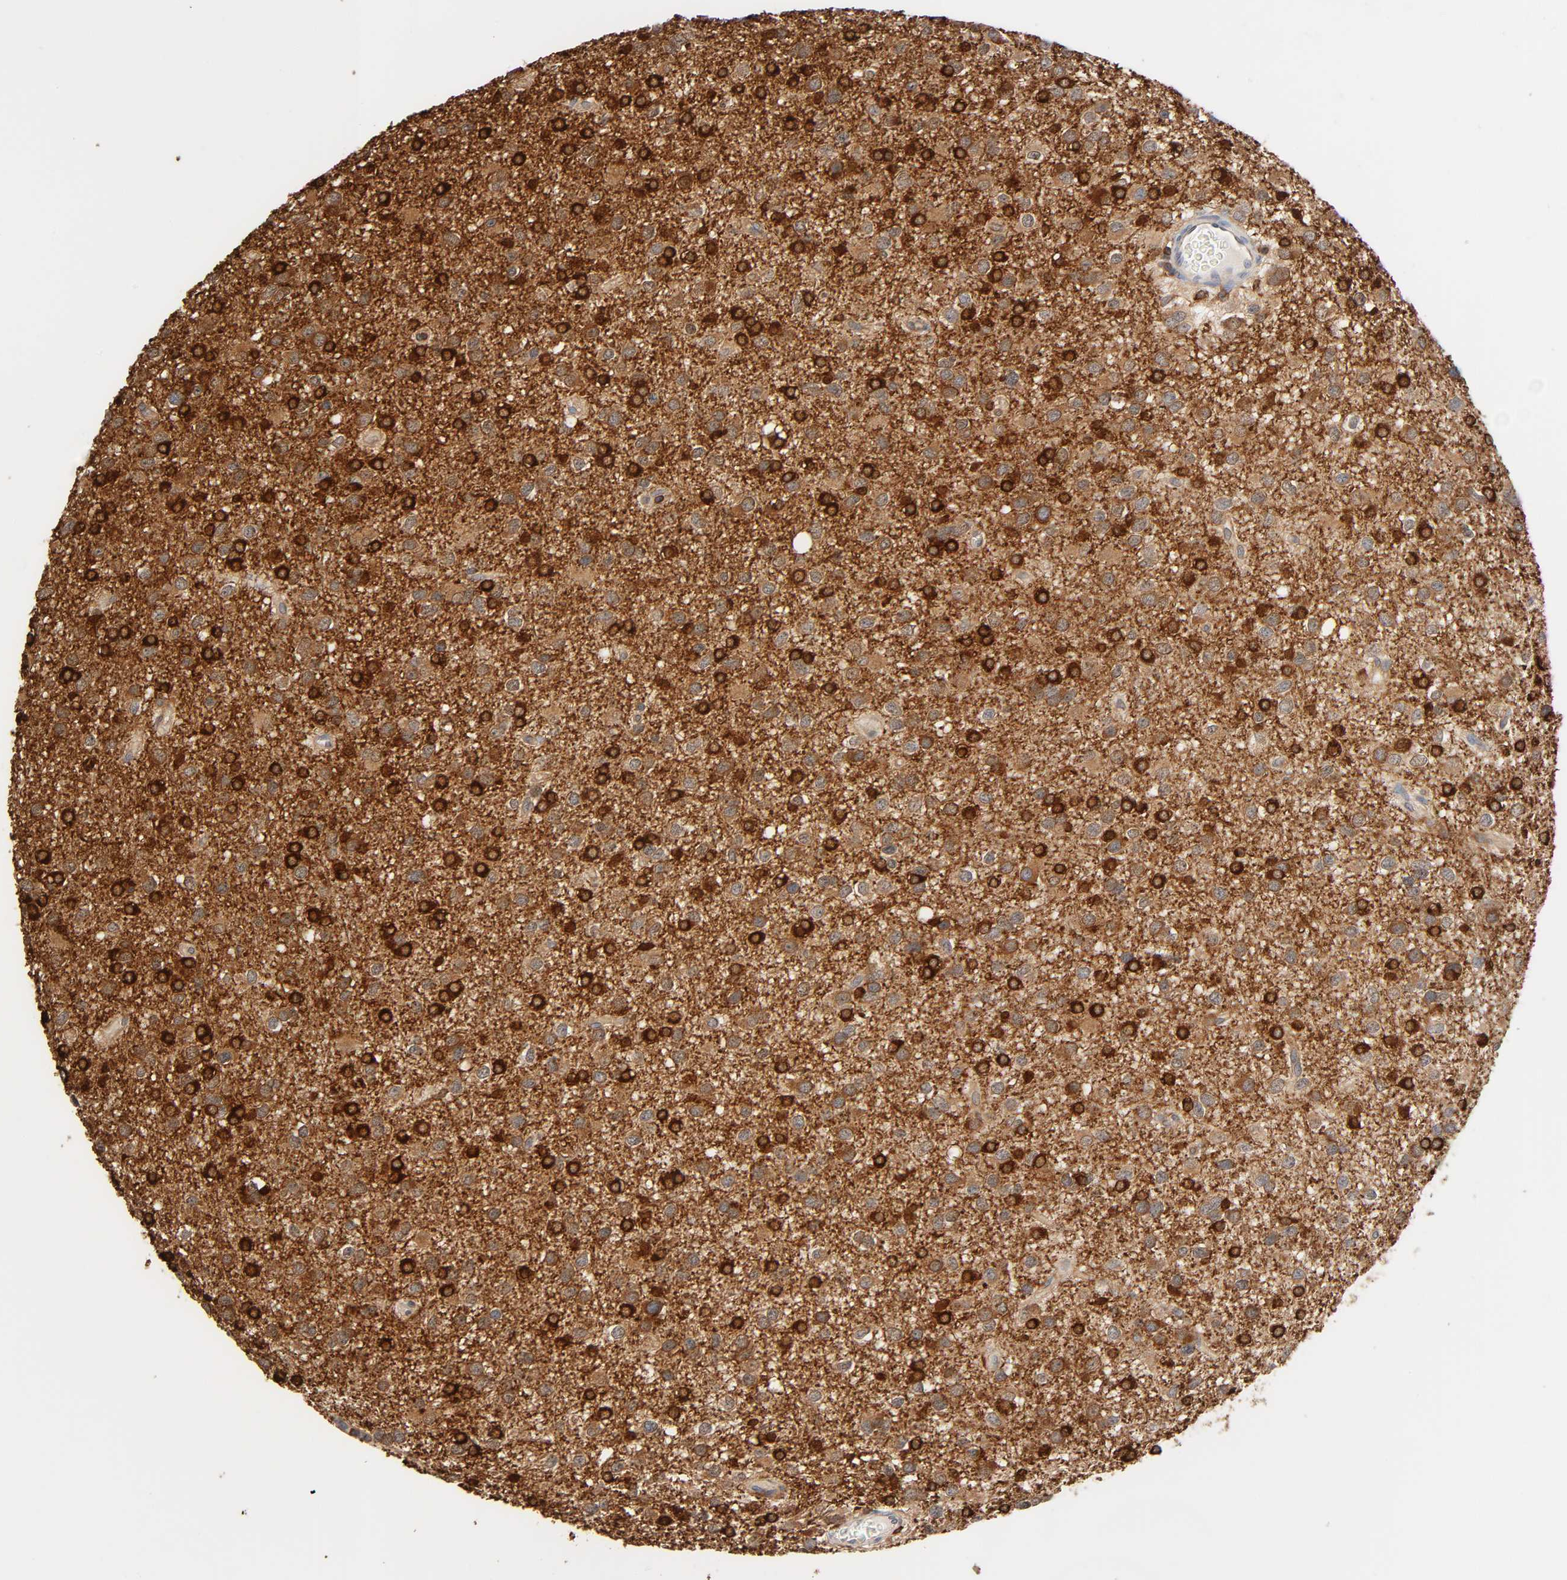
{"staining": {"intensity": "strong", "quantity": ">75%", "location": "cytoplasmic/membranous"}, "tissue": "glioma", "cell_type": "Tumor cells", "image_type": "cancer", "snomed": [{"axis": "morphology", "description": "Glioma, malignant, Low grade"}, {"axis": "topography", "description": "Brain"}], "caption": "An IHC micrograph of tumor tissue is shown. Protein staining in brown shows strong cytoplasmic/membranous positivity in malignant glioma (low-grade) within tumor cells. The staining was performed using DAB (3,3'-diaminobenzidine) to visualize the protein expression in brown, while the nuclei were stained in blue with hematoxylin (Magnification: 20x).", "gene": "BIN1", "patient": {"sex": "male", "age": 42}}